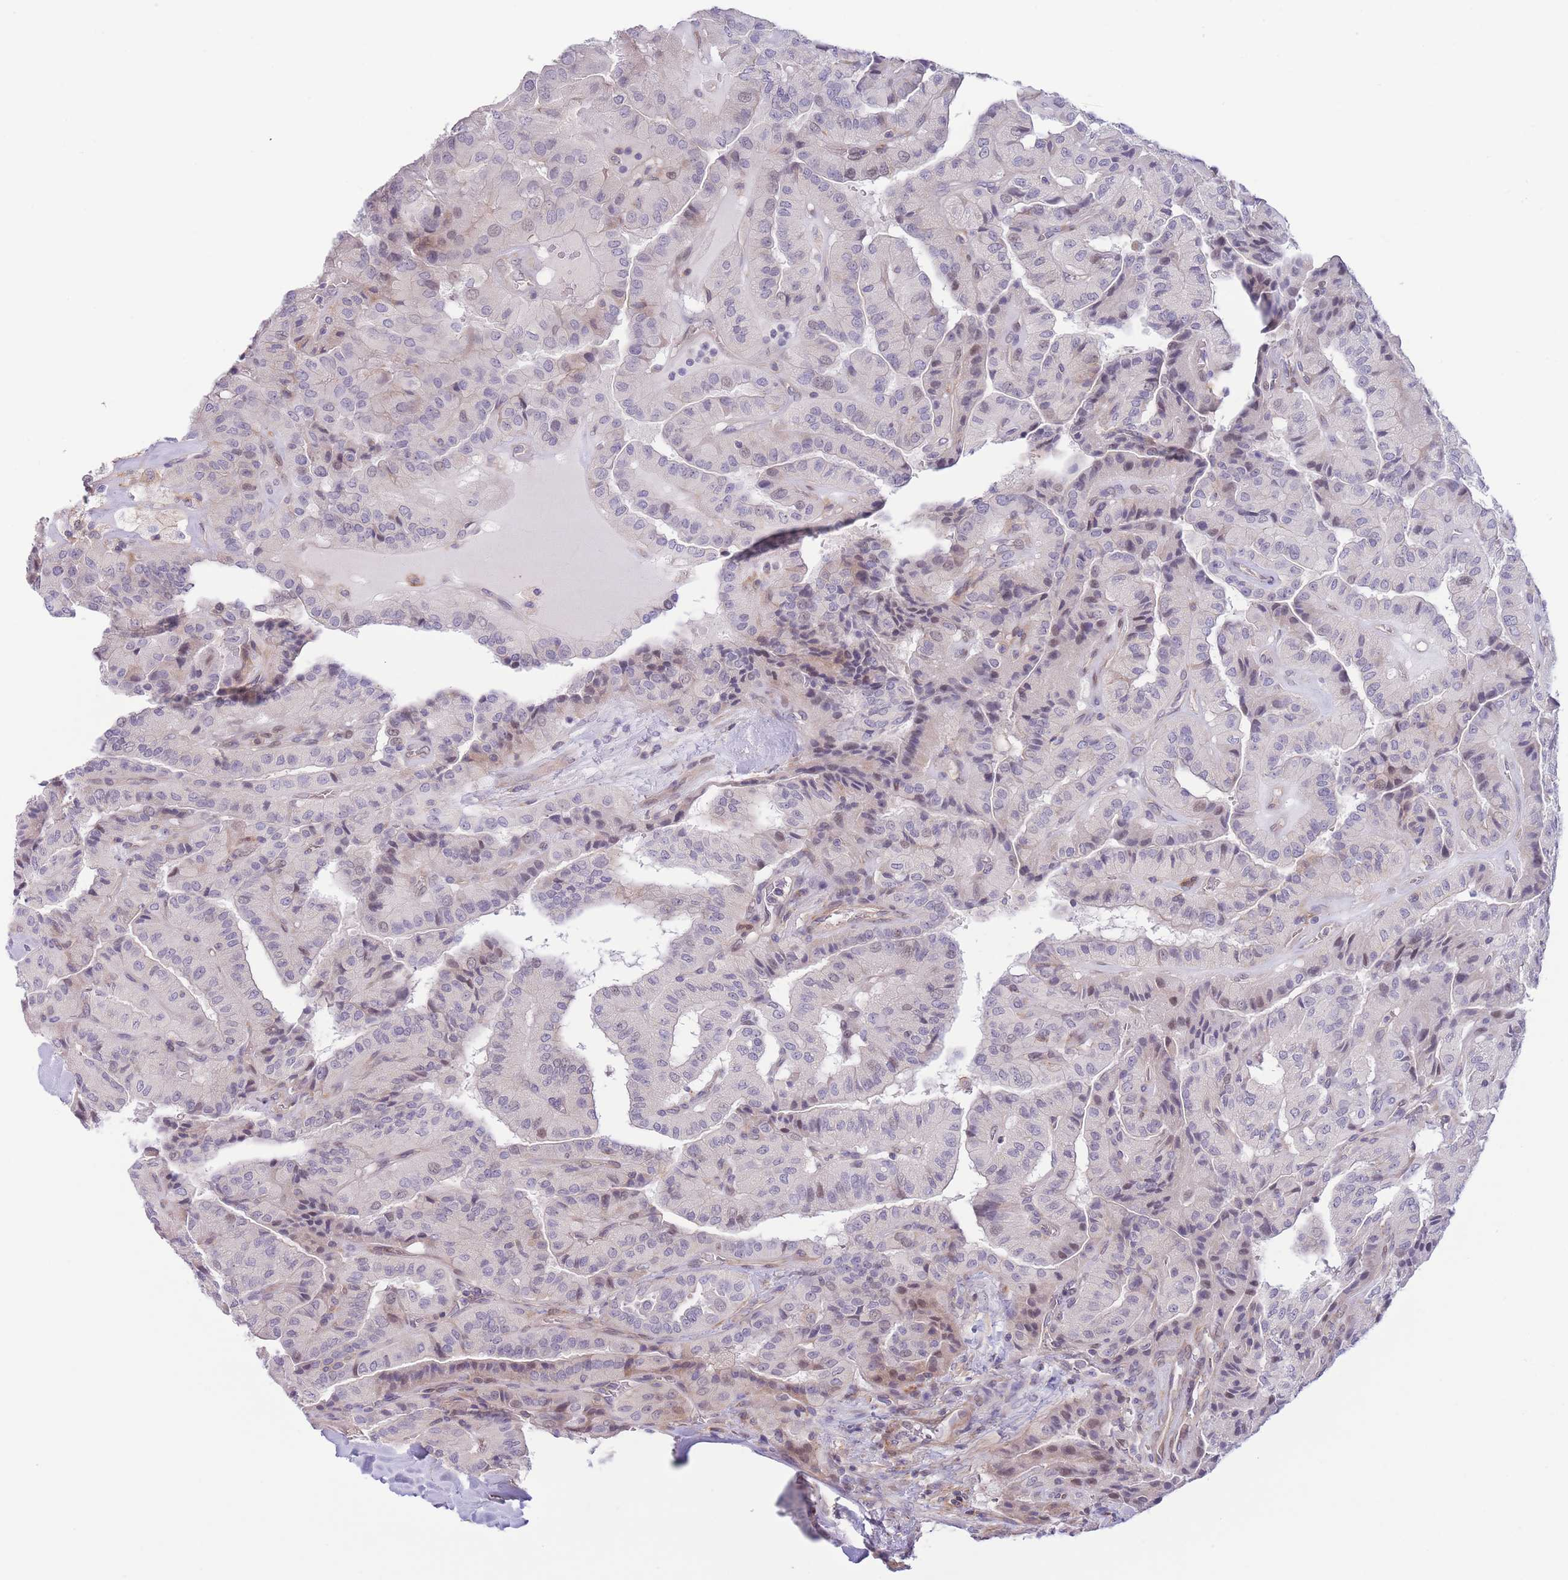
{"staining": {"intensity": "weak", "quantity": "25%-75%", "location": "cytoplasmic/membranous,nuclear"}, "tissue": "thyroid cancer", "cell_type": "Tumor cells", "image_type": "cancer", "snomed": [{"axis": "morphology", "description": "Normal tissue, NOS"}, {"axis": "morphology", "description": "Papillary adenocarcinoma, NOS"}, {"axis": "topography", "description": "Thyroid gland"}], "caption": "The image reveals a brown stain indicating the presence of a protein in the cytoplasmic/membranous and nuclear of tumor cells in thyroid cancer.", "gene": "C9orf152", "patient": {"sex": "female", "age": 59}}